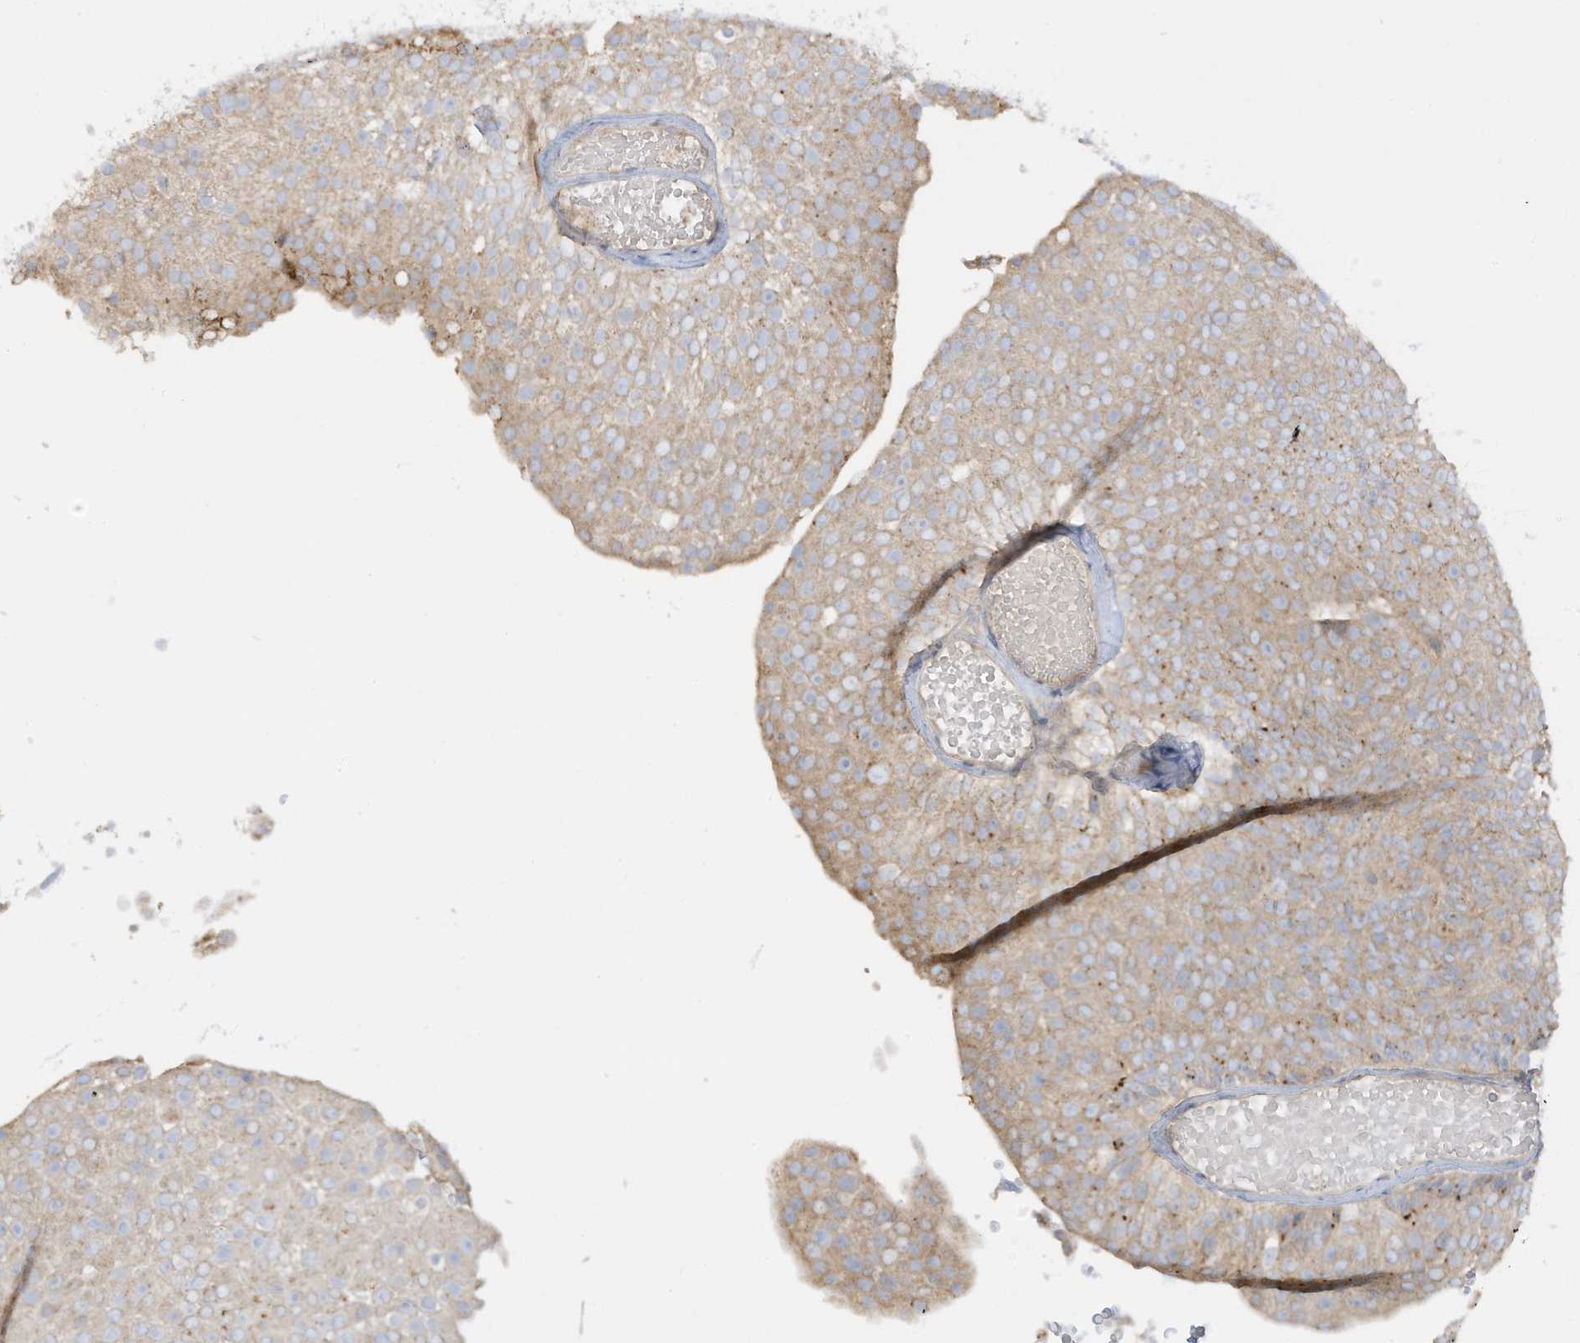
{"staining": {"intensity": "weak", "quantity": "<25%", "location": "cytoplasmic/membranous"}, "tissue": "urothelial cancer", "cell_type": "Tumor cells", "image_type": "cancer", "snomed": [{"axis": "morphology", "description": "Urothelial carcinoma, Low grade"}, {"axis": "topography", "description": "Urinary bladder"}], "caption": "Tumor cells are negative for brown protein staining in urothelial cancer.", "gene": "LRRN2", "patient": {"sex": "male", "age": 78}}